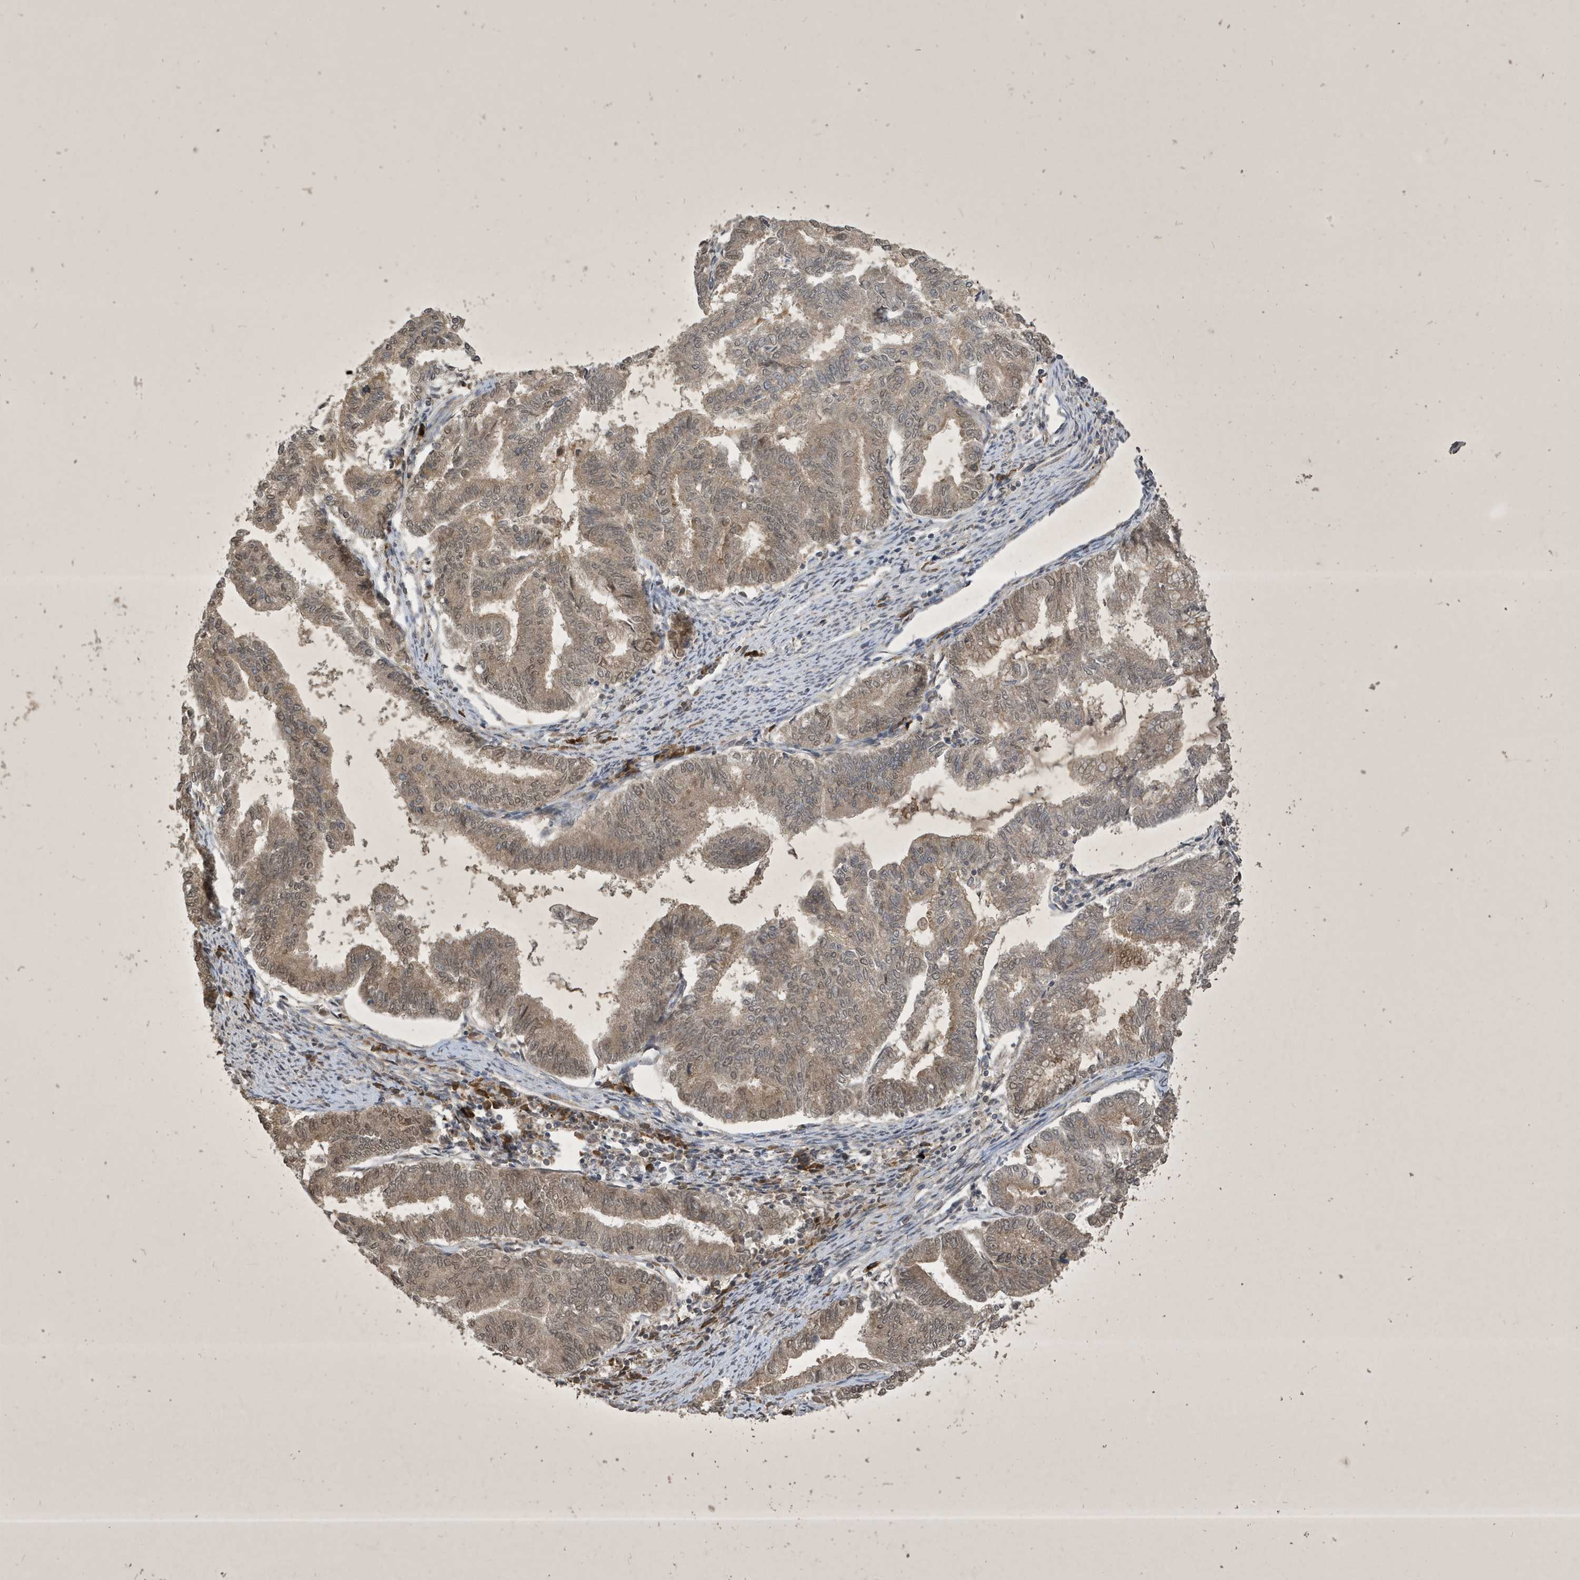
{"staining": {"intensity": "weak", "quantity": ">75%", "location": "cytoplasmic/membranous,nuclear"}, "tissue": "endometrial cancer", "cell_type": "Tumor cells", "image_type": "cancer", "snomed": [{"axis": "morphology", "description": "Adenocarcinoma, NOS"}, {"axis": "topography", "description": "Endometrium"}], "caption": "Adenocarcinoma (endometrial) was stained to show a protein in brown. There is low levels of weak cytoplasmic/membranous and nuclear positivity in about >75% of tumor cells.", "gene": "STX10", "patient": {"sex": "female", "age": 79}}